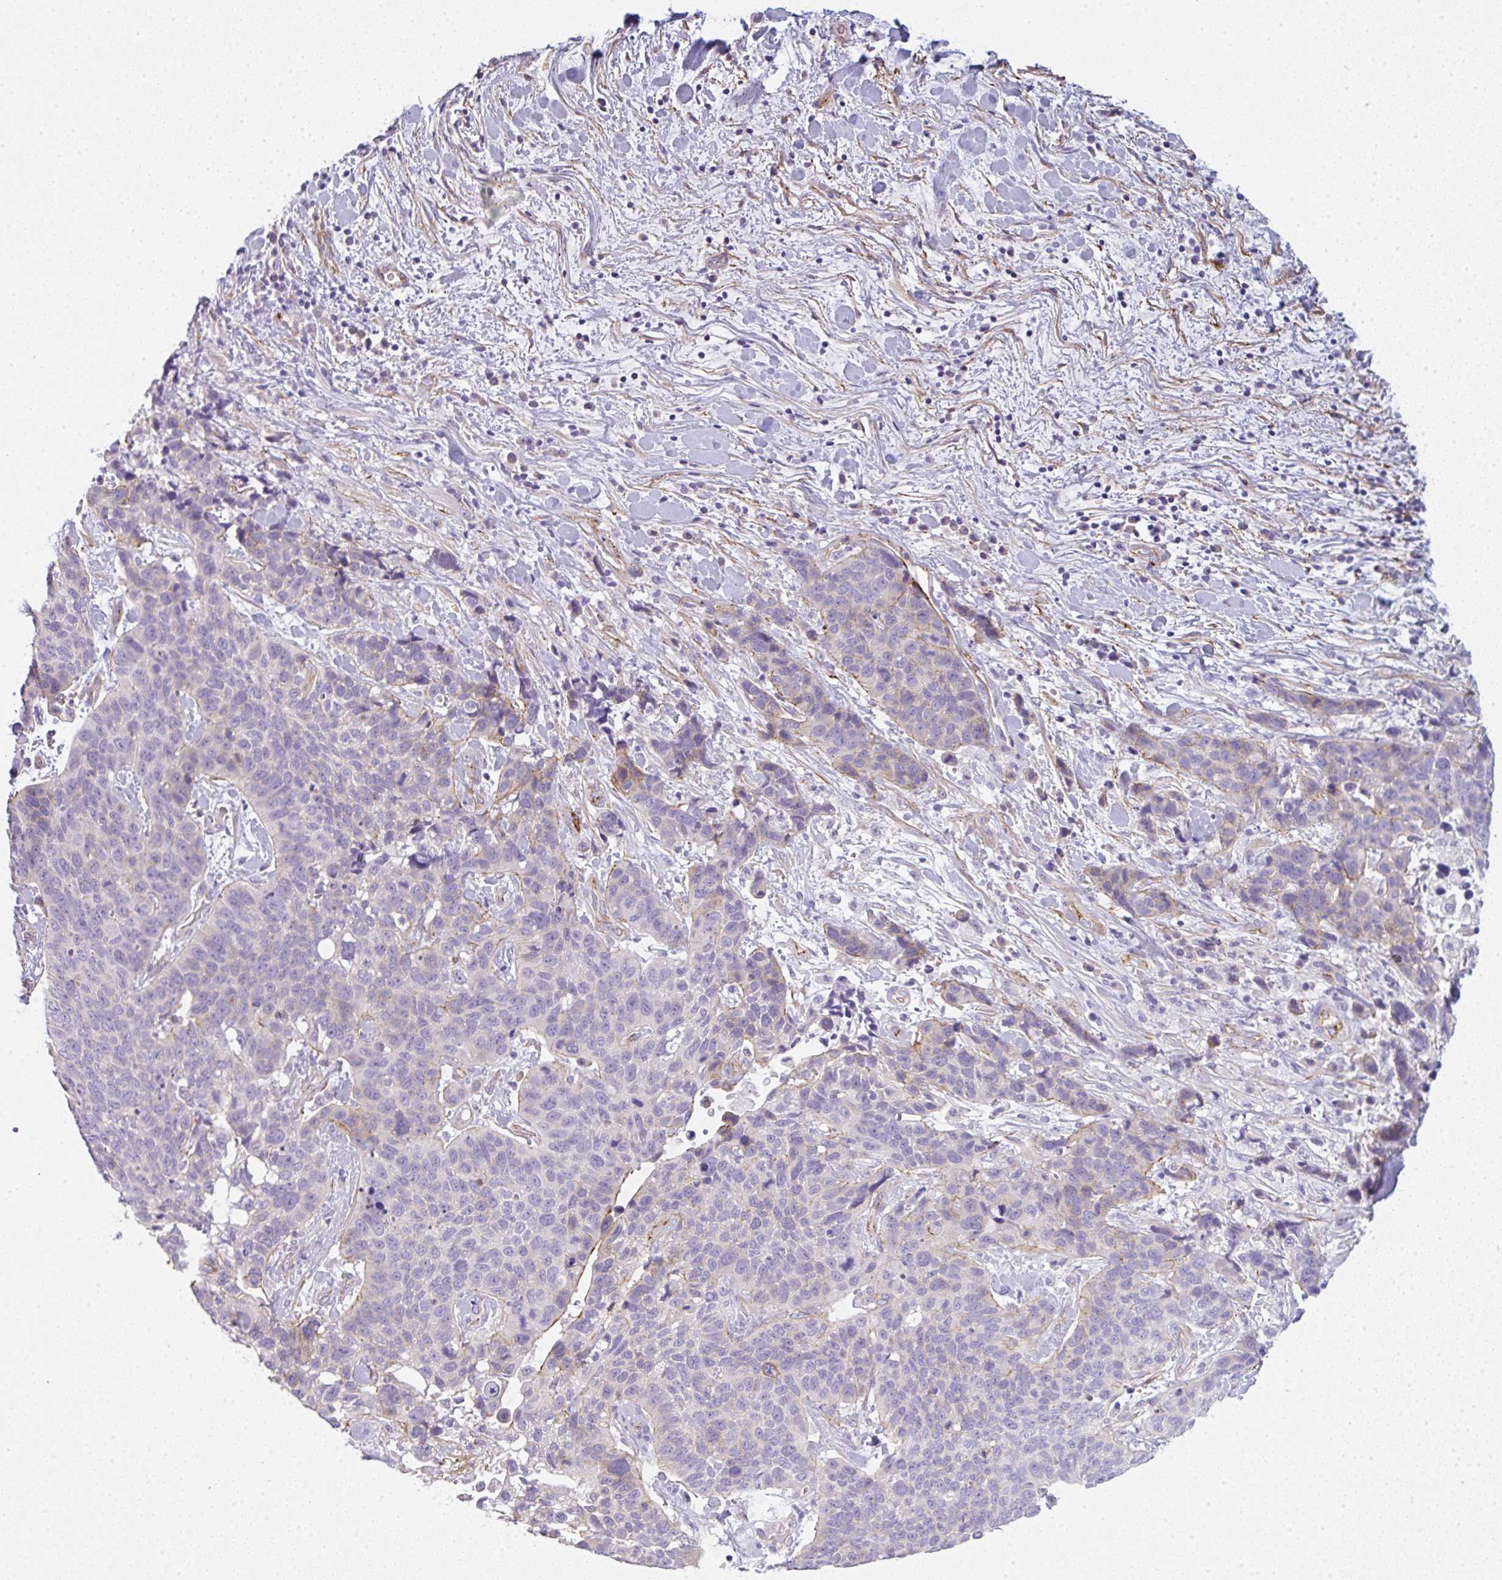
{"staining": {"intensity": "weak", "quantity": "<25%", "location": "cytoplasmic/membranous"}, "tissue": "lung cancer", "cell_type": "Tumor cells", "image_type": "cancer", "snomed": [{"axis": "morphology", "description": "Squamous cell carcinoma, NOS"}, {"axis": "topography", "description": "Lung"}], "caption": "Immunohistochemistry (IHC) of human lung cancer demonstrates no staining in tumor cells.", "gene": "LPAR4", "patient": {"sex": "male", "age": 62}}